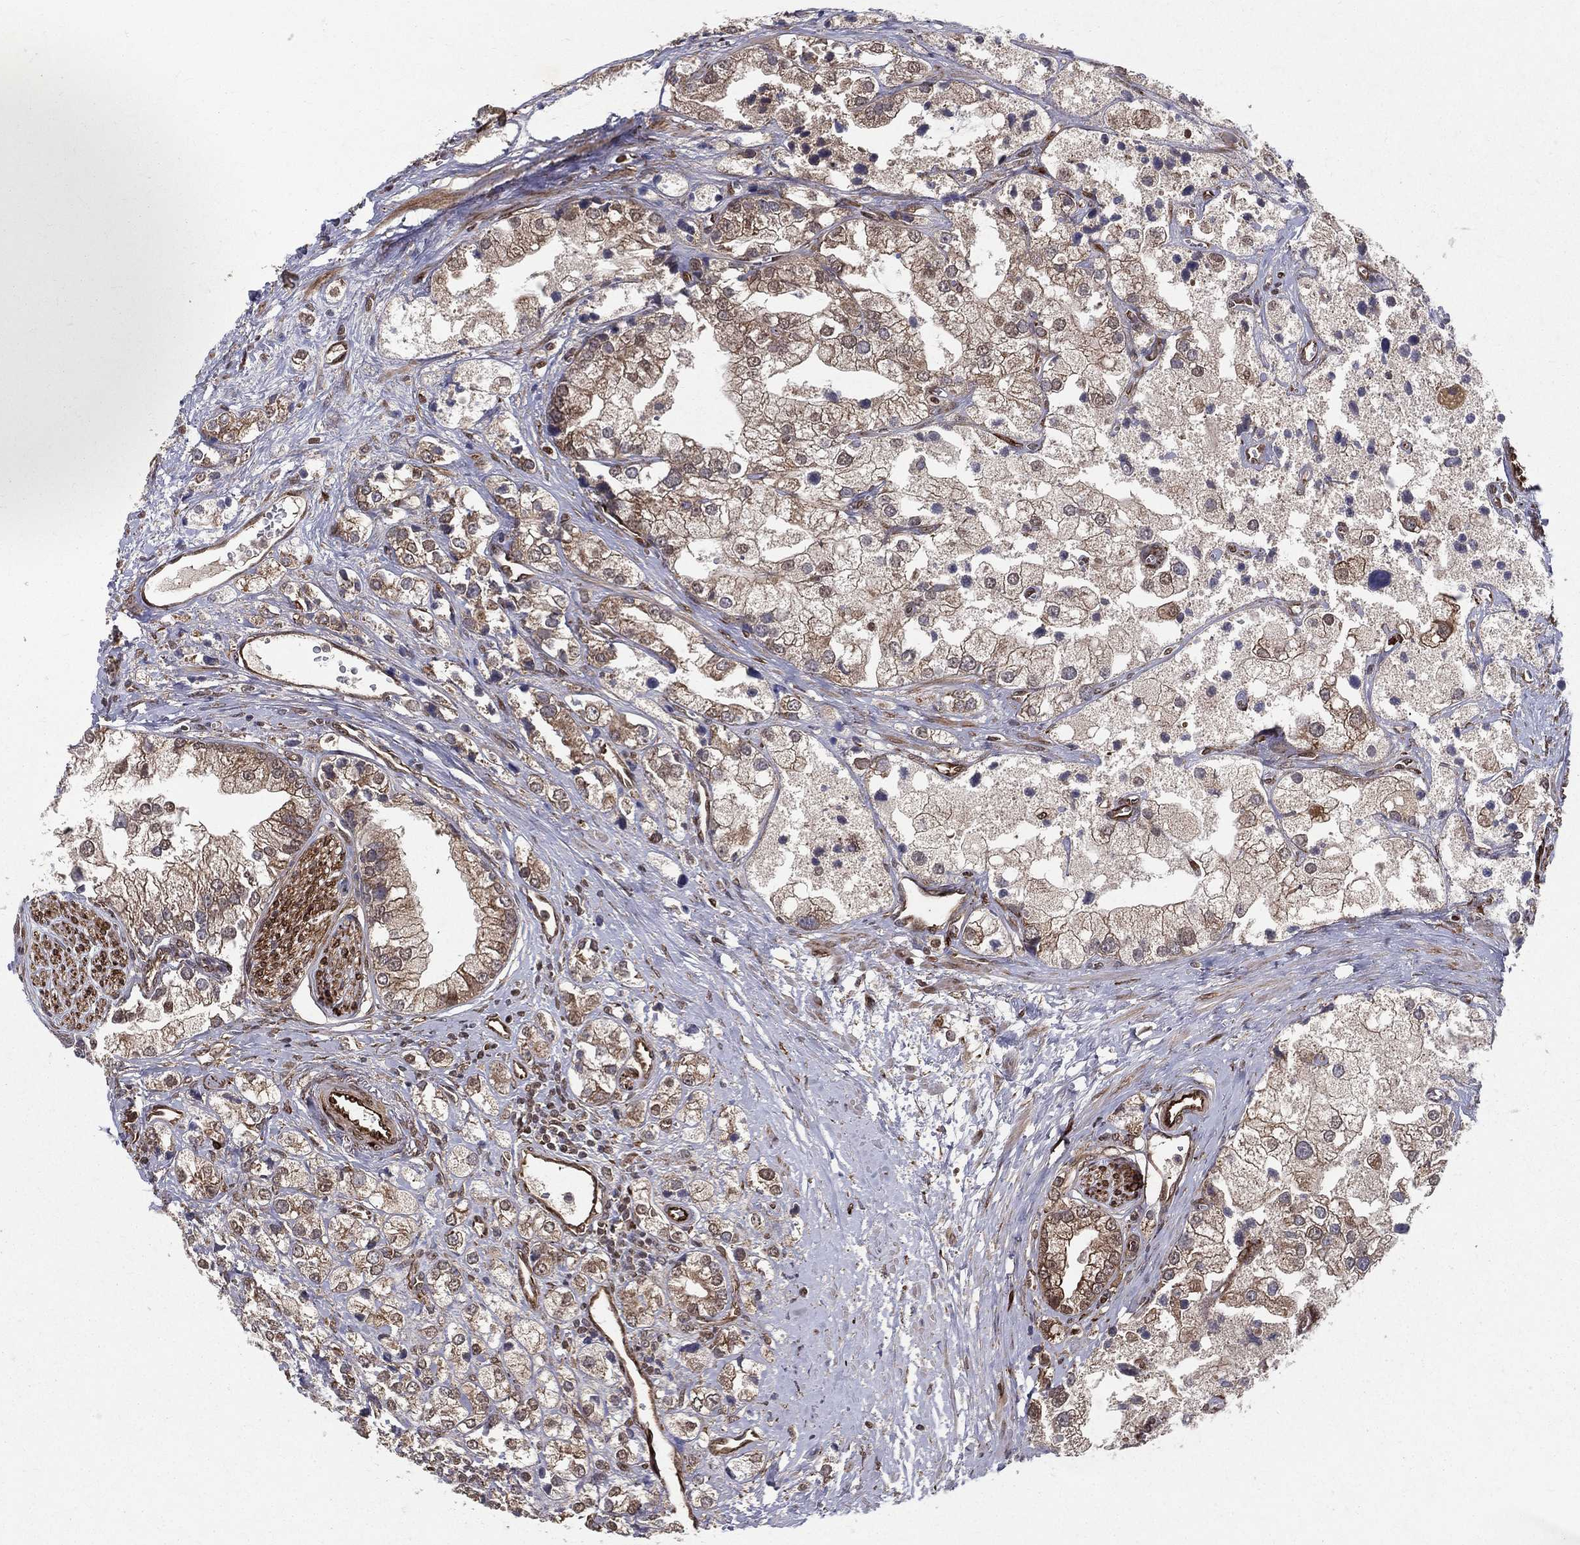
{"staining": {"intensity": "moderate", "quantity": "<25%", "location": "cytoplasmic/membranous"}, "tissue": "prostate cancer", "cell_type": "Tumor cells", "image_type": "cancer", "snomed": [{"axis": "morphology", "description": "Adenocarcinoma, NOS"}, {"axis": "topography", "description": "Prostate and seminal vesicle, NOS"}, {"axis": "topography", "description": "Prostate"}], "caption": "Immunohistochemical staining of human prostate adenocarcinoma shows moderate cytoplasmic/membranous protein staining in approximately <25% of tumor cells. Nuclei are stained in blue.", "gene": "CERS2", "patient": {"sex": "male", "age": 79}}